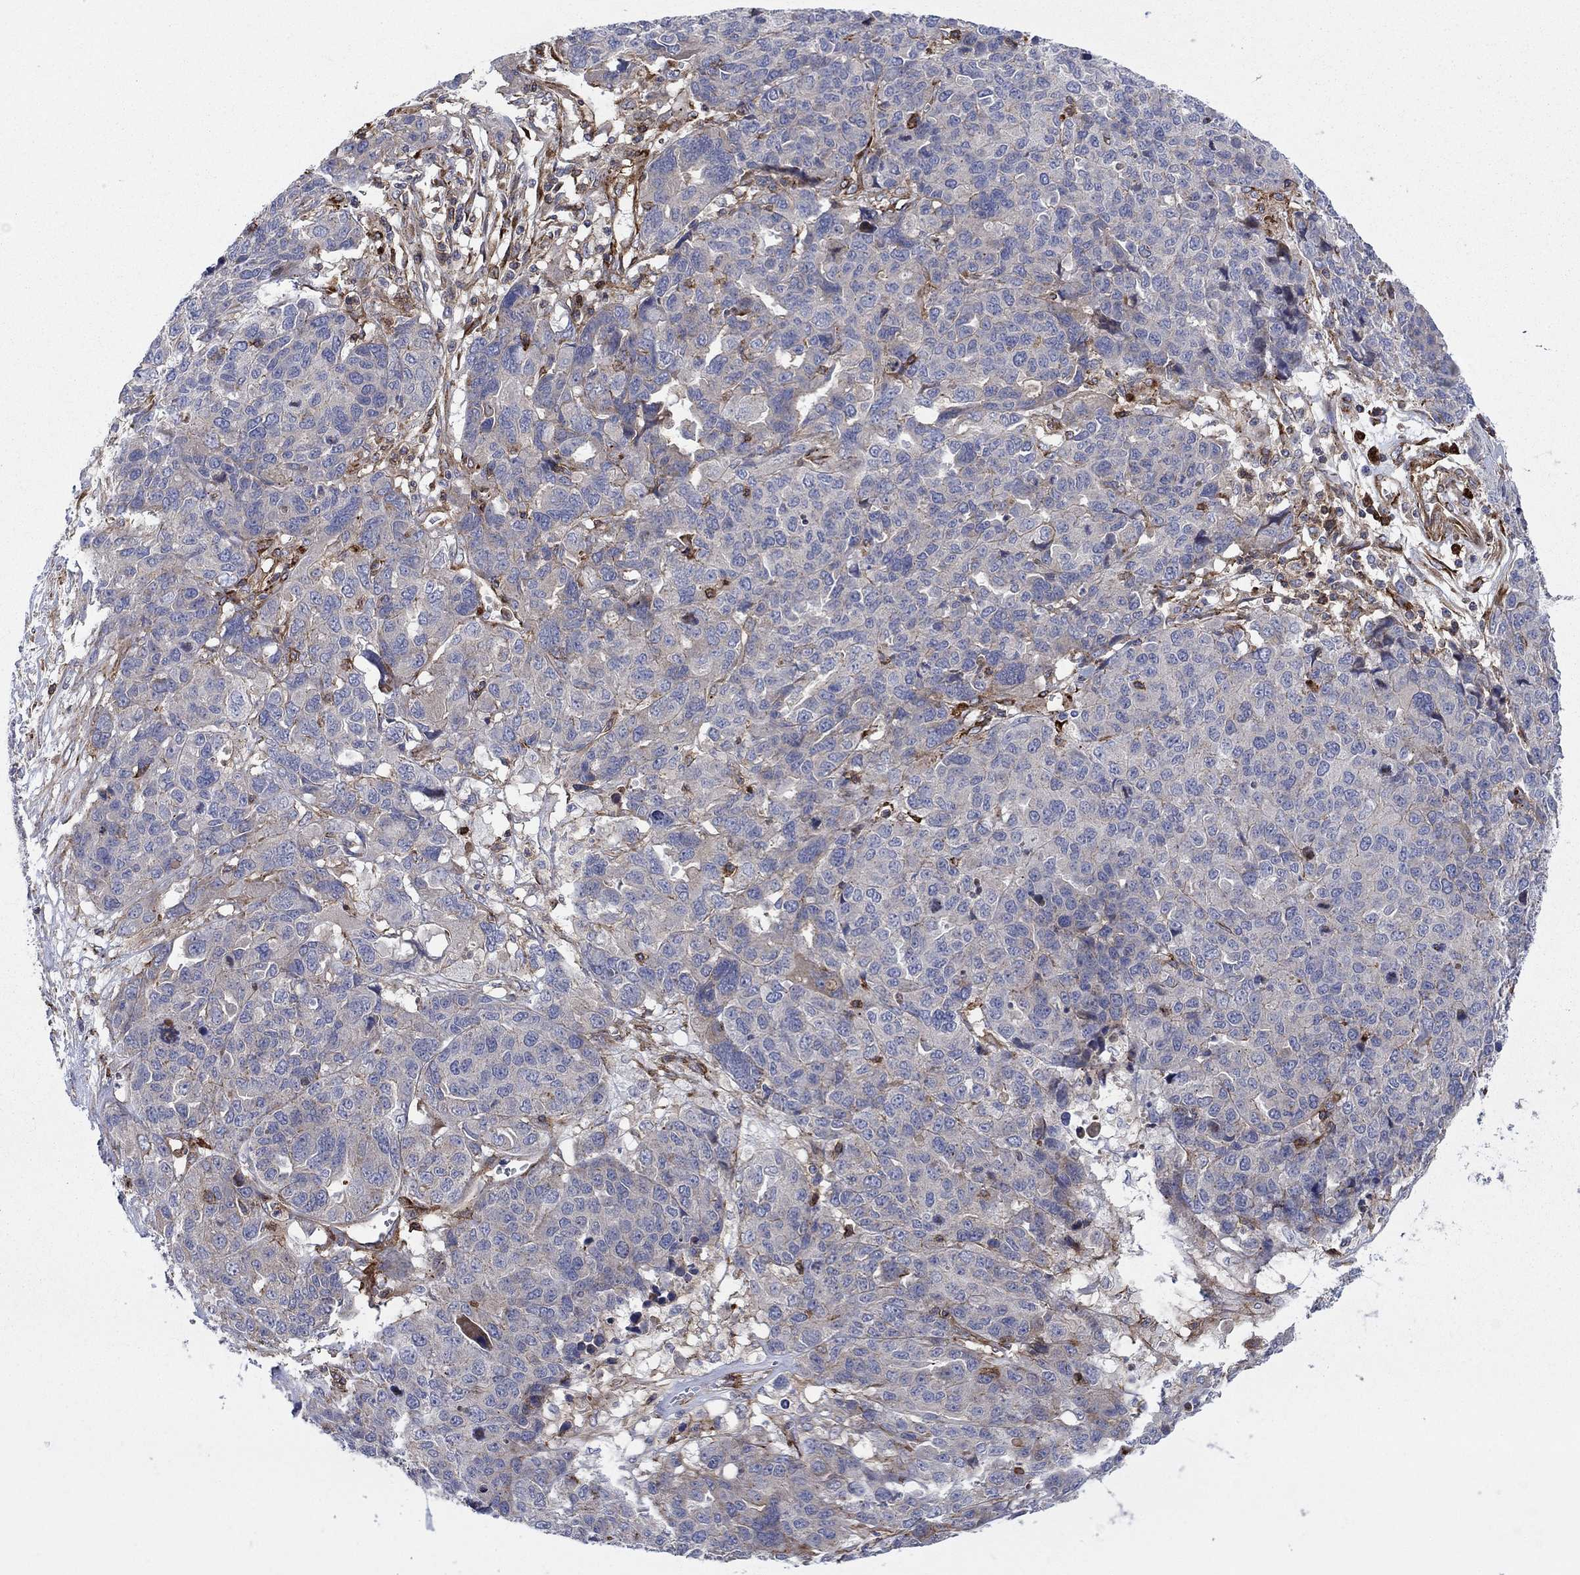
{"staining": {"intensity": "moderate", "quantity": "<25%", "location": "cytoplasmic/membranous"}, "tissue": "ovarian cancer", "cell_type": "Tumor cells", "image_type": "cancer", "snomed": [{"axis": "morphology", "description": "Cystadenocarcinoma, serous, NOS"}, {"axis": "topography", "description": "Ovary"}], "caption": "Immunohistochemical staining of human ovarian serous cystadenocarcinoma reveals moderate cytoplasmic/membranous protein positivity in approximately <25% of tumor cells.", "gene": "PAG1", "patient": {"sex": "female", "age": 87}}